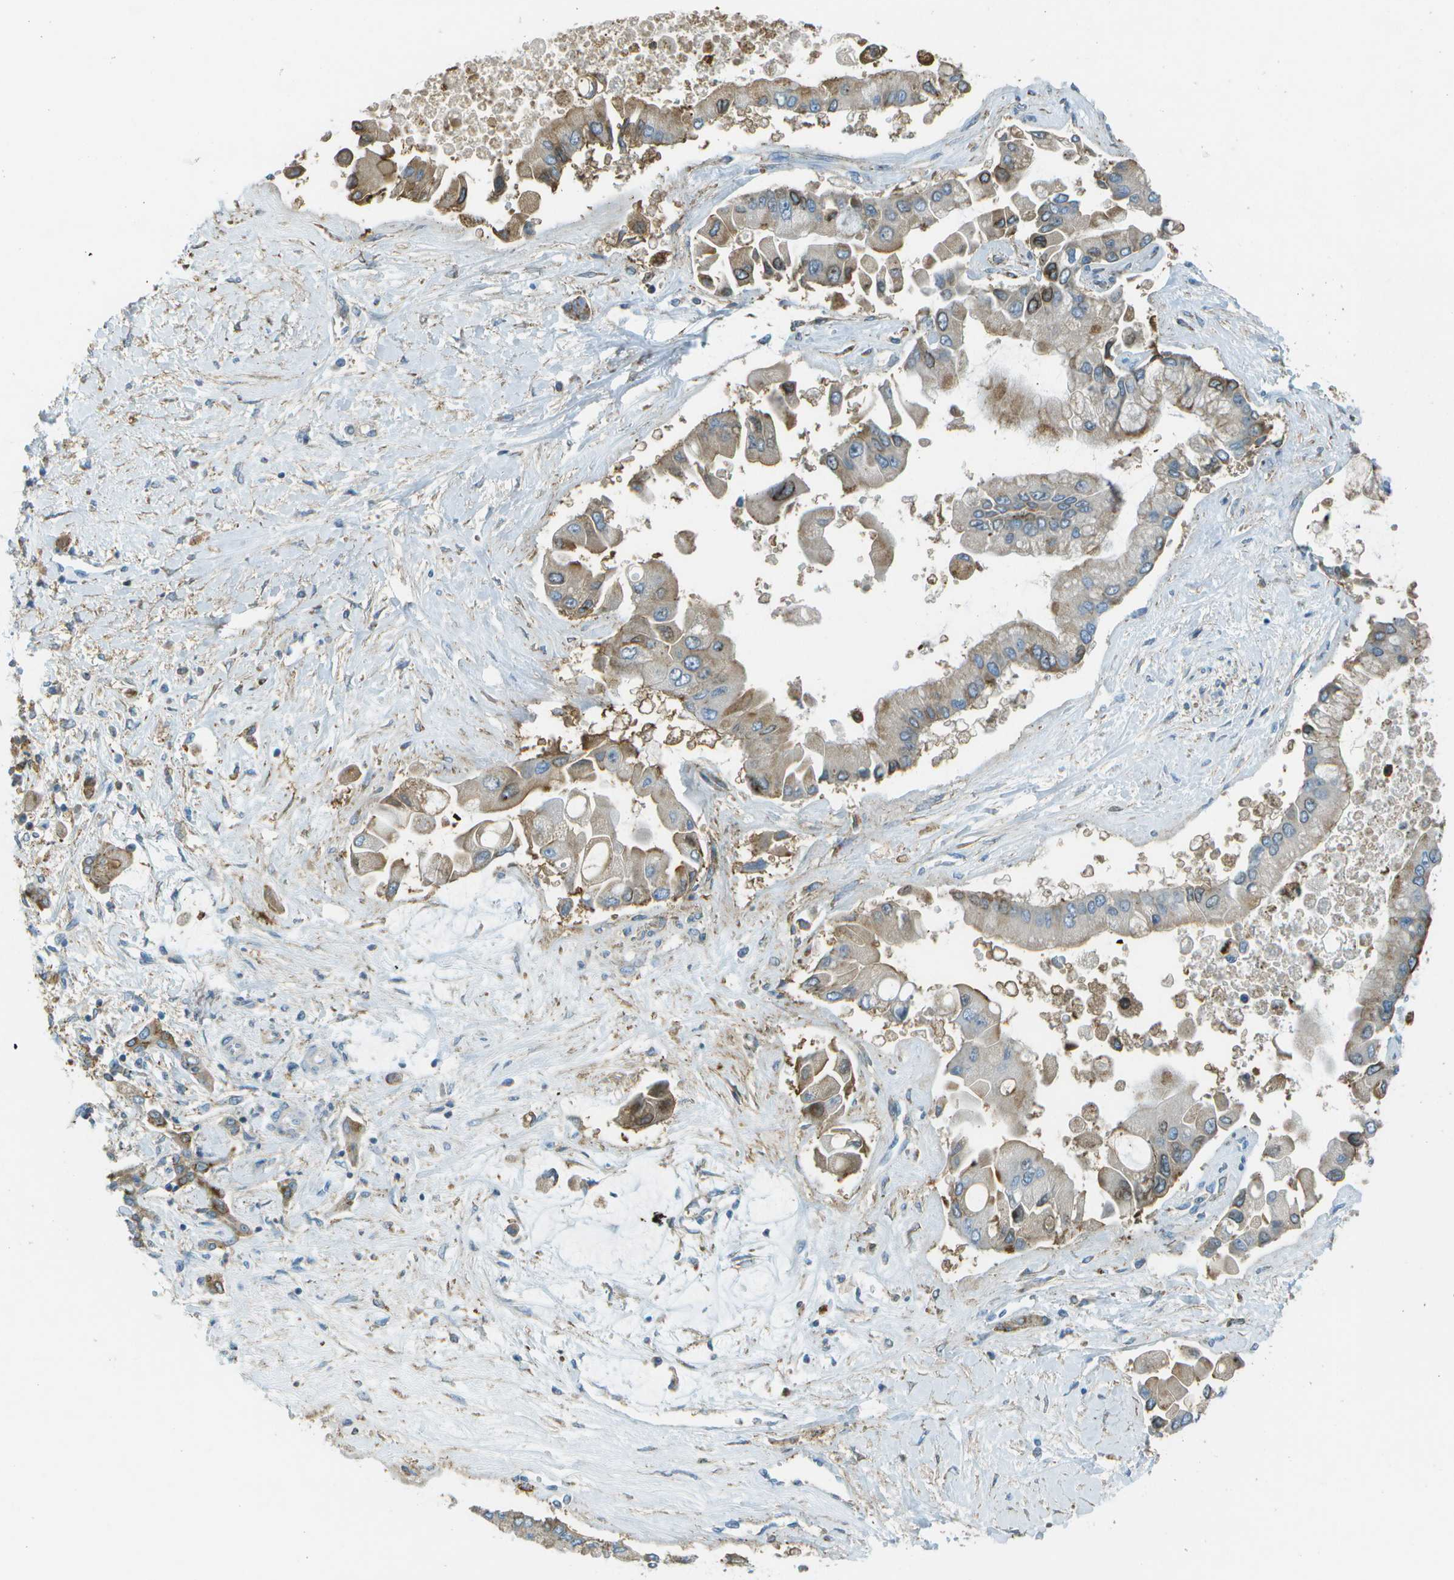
{"staining": {"intensity": "moderate", "quantity": "25%-75%", "location": "cytoplasmic/membranous"}, "tissue": "liver cancer", "cell_type": "Tumor cells", "image_type": "cancer", "snomed": [{"axis": "morphology", "description": "Cholangiocarcinoma"}, {"axis": "topography", "description": "Liver"}], "caption": "Immunohistochemistry (IHC) photomicrograph of human liver cancer stained for a protein (brown), which demonstrates medium levels of moderate cytoplasmic/membranous expression in approximately 25%-75% of tumor cells.", "gene": "LRRC66", "patient": {"sex": "male", "age": 50}}